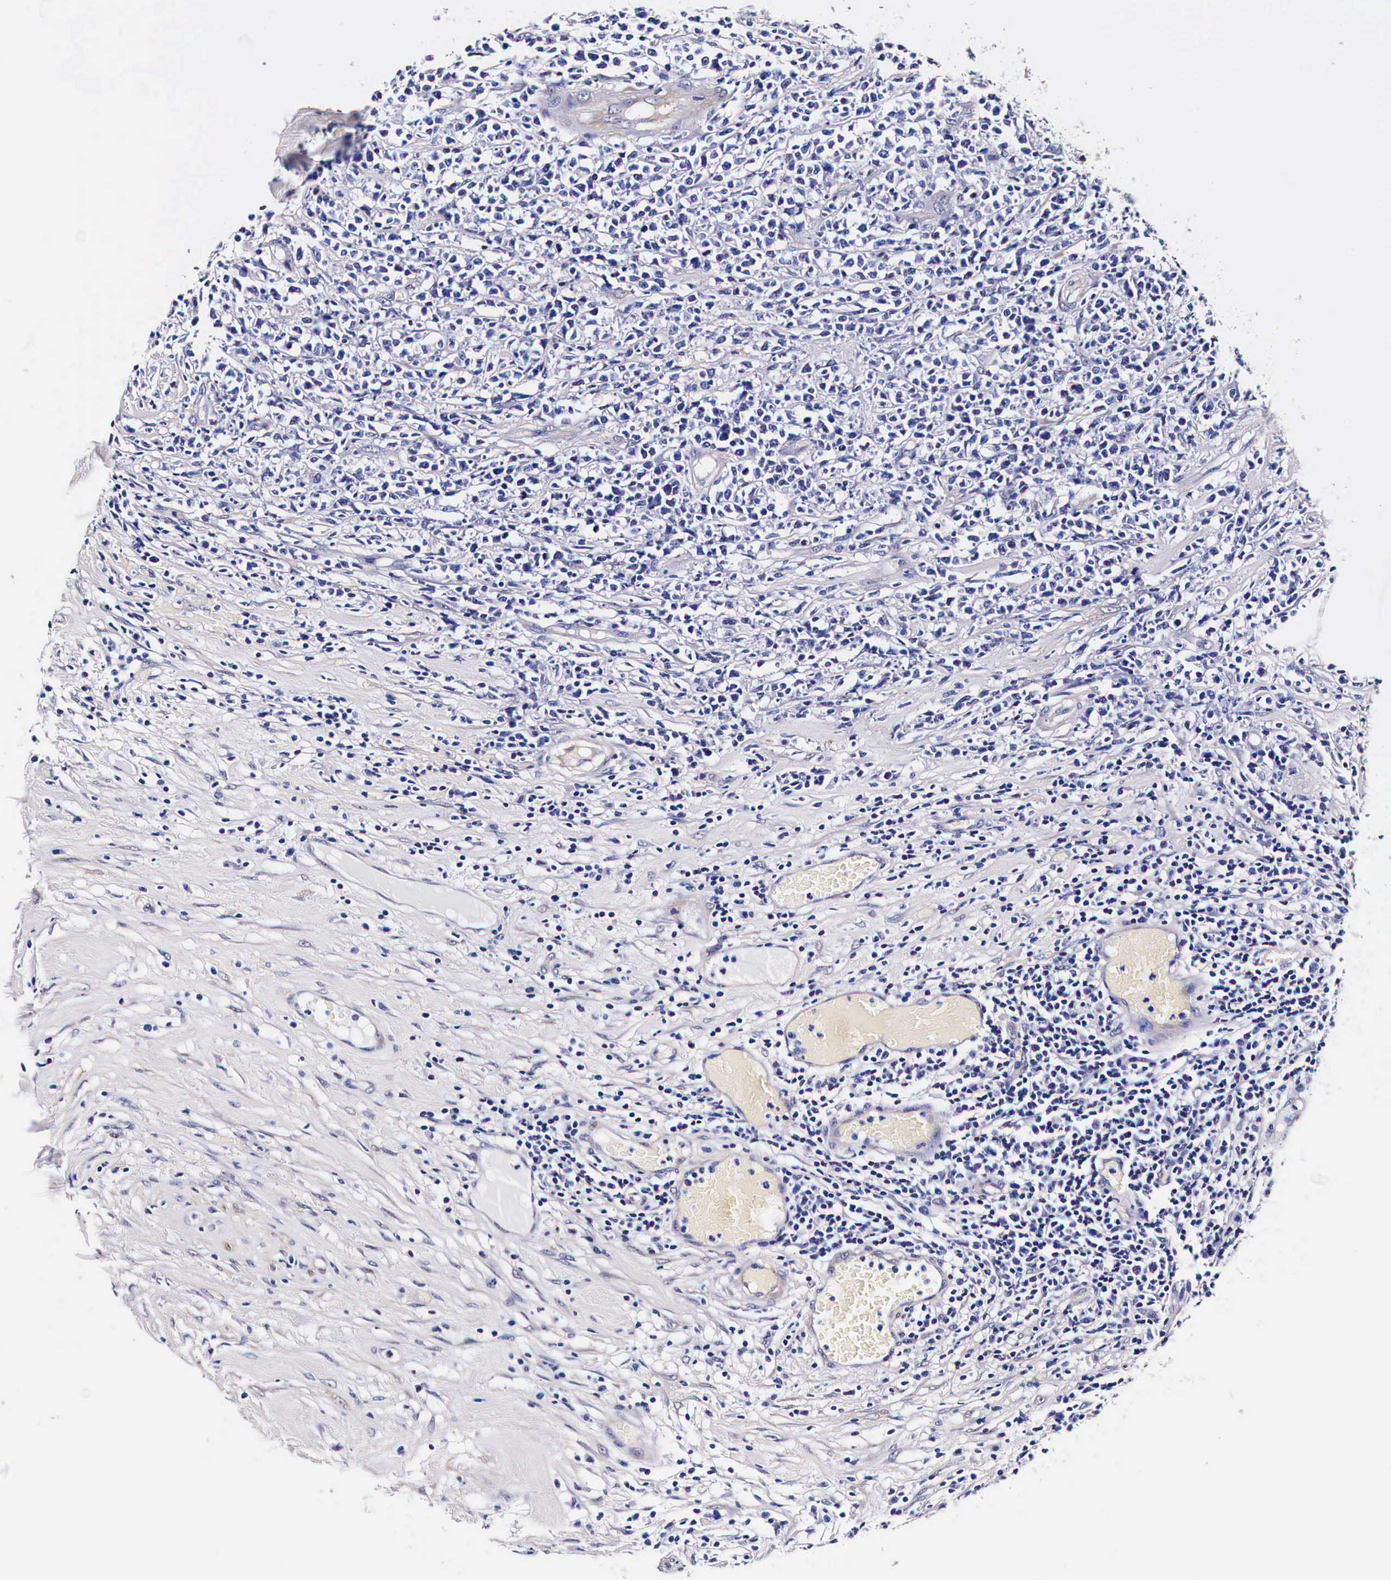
{"staining": {"intensity": "negative", "quantity": "none", "location": "none"}, "tissue": "lymphoma", "cell_type": "Tumor cells", "image_type": "cancer", "snomed": [{"axis": "morphology", "description": "Malignant lymphoma, non-Hodgkin's type, High grade"}, {"axis": "topography", "description": "Colon"}], "caption": "An IHC photomicrograph of malignant lymphoma, non-Hodgkin's type (high-grade) is shown. There is no staining in tumor cells of malignant lymphoma, non-Hodgkin's type (high-grade).", "gene": "HSPB1", "patient": {"sex": "male", "age": 82}}